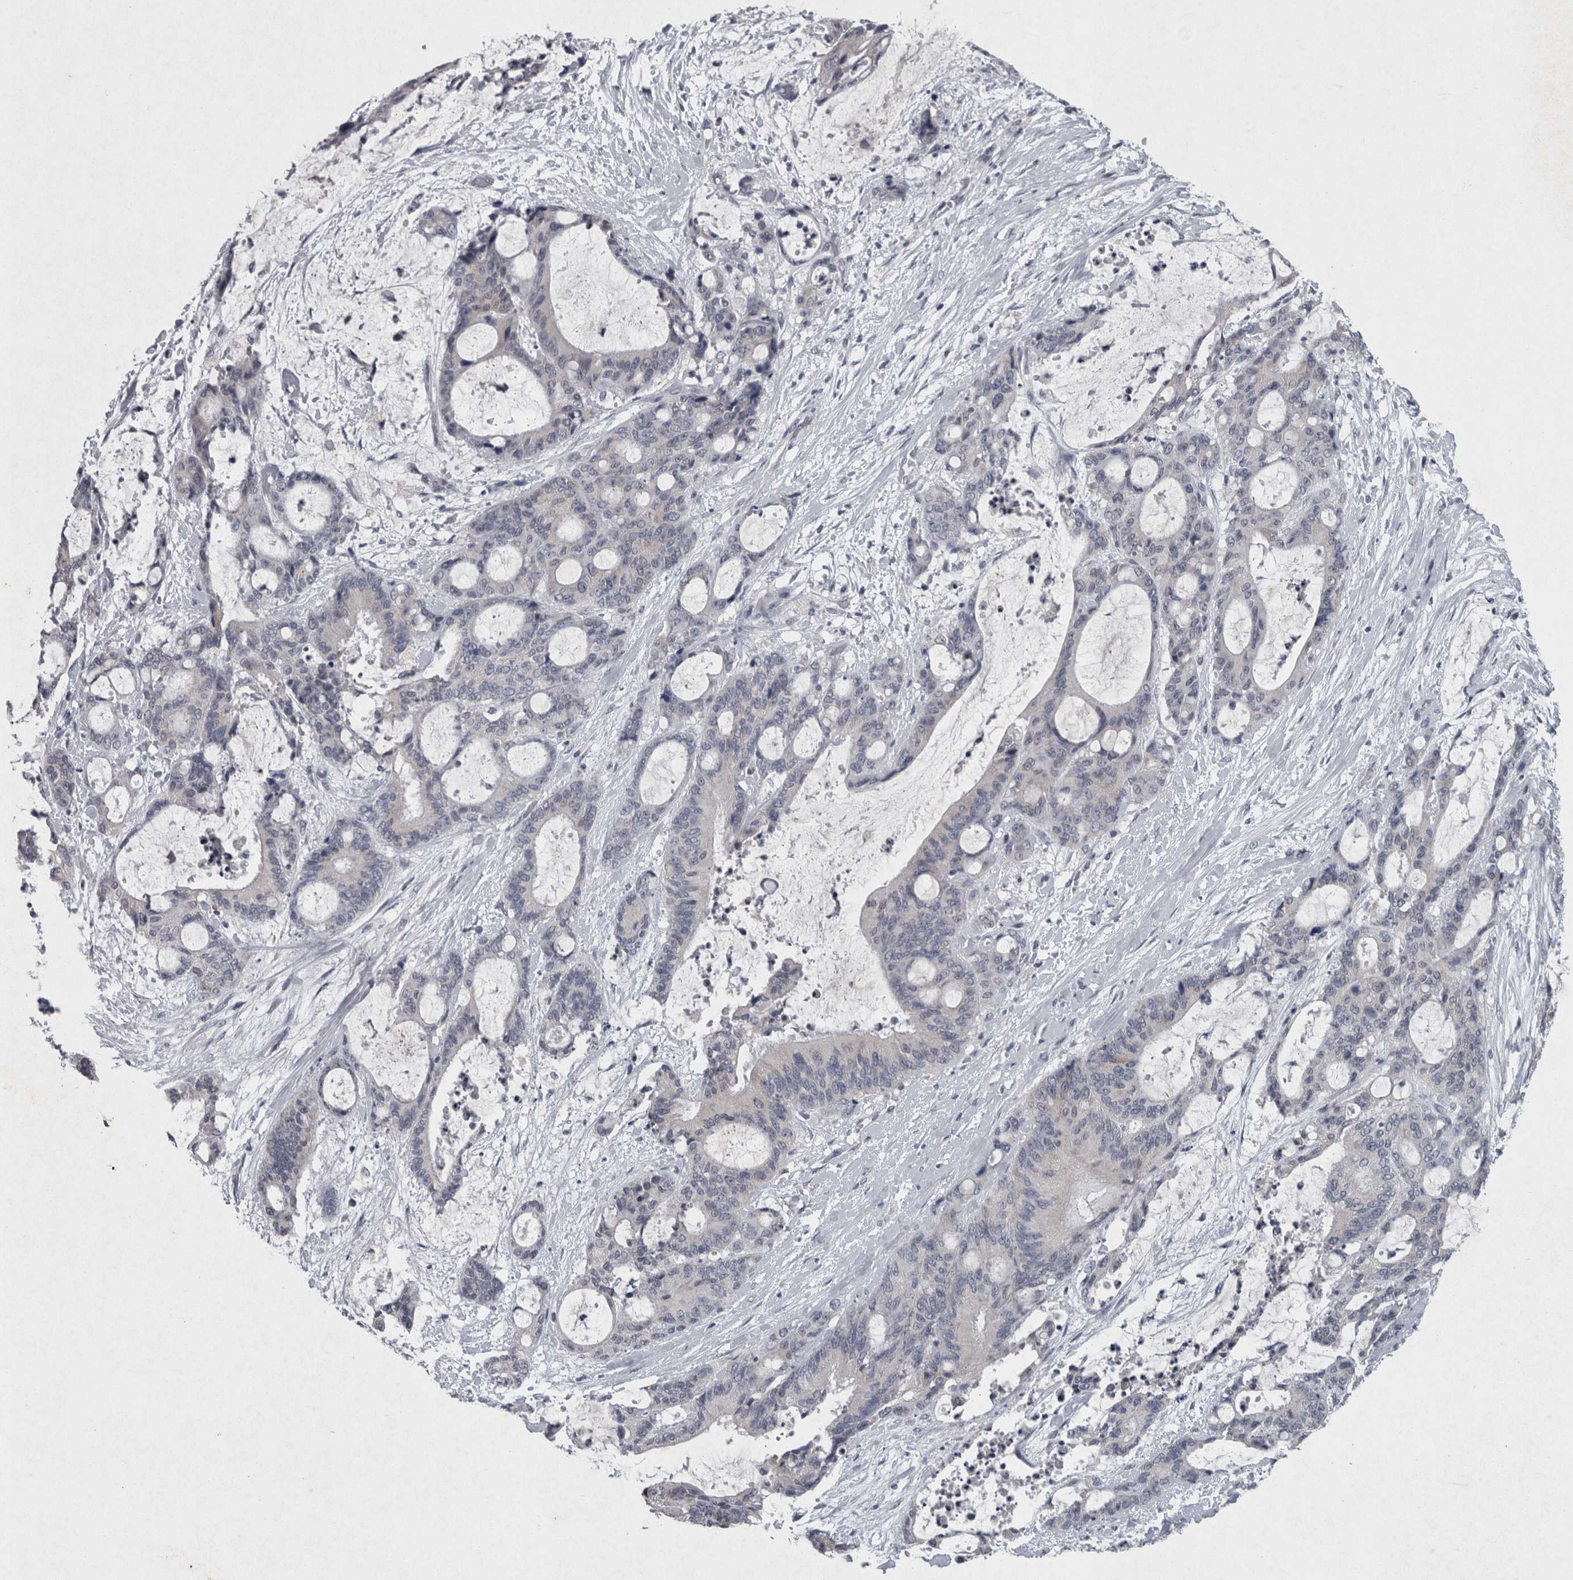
{"staining": {"intensity": "negative", "quantity": "none", "location": "none"}, "tissue": "liver cancer", "cell_type": "Tumor cells", "image_type": "cancer", "snomed": [{"axis": "morphology", "description": "Cholangiocarcinoma"}, {"axis": "topography", "description": "Liver"}], "caption": "Liver cholangiocarcinoma stained for a protein using IHC shows no expression tumor cells.", "gene": "WNT7A", "patient": {"sex": "female", "age": 73}}